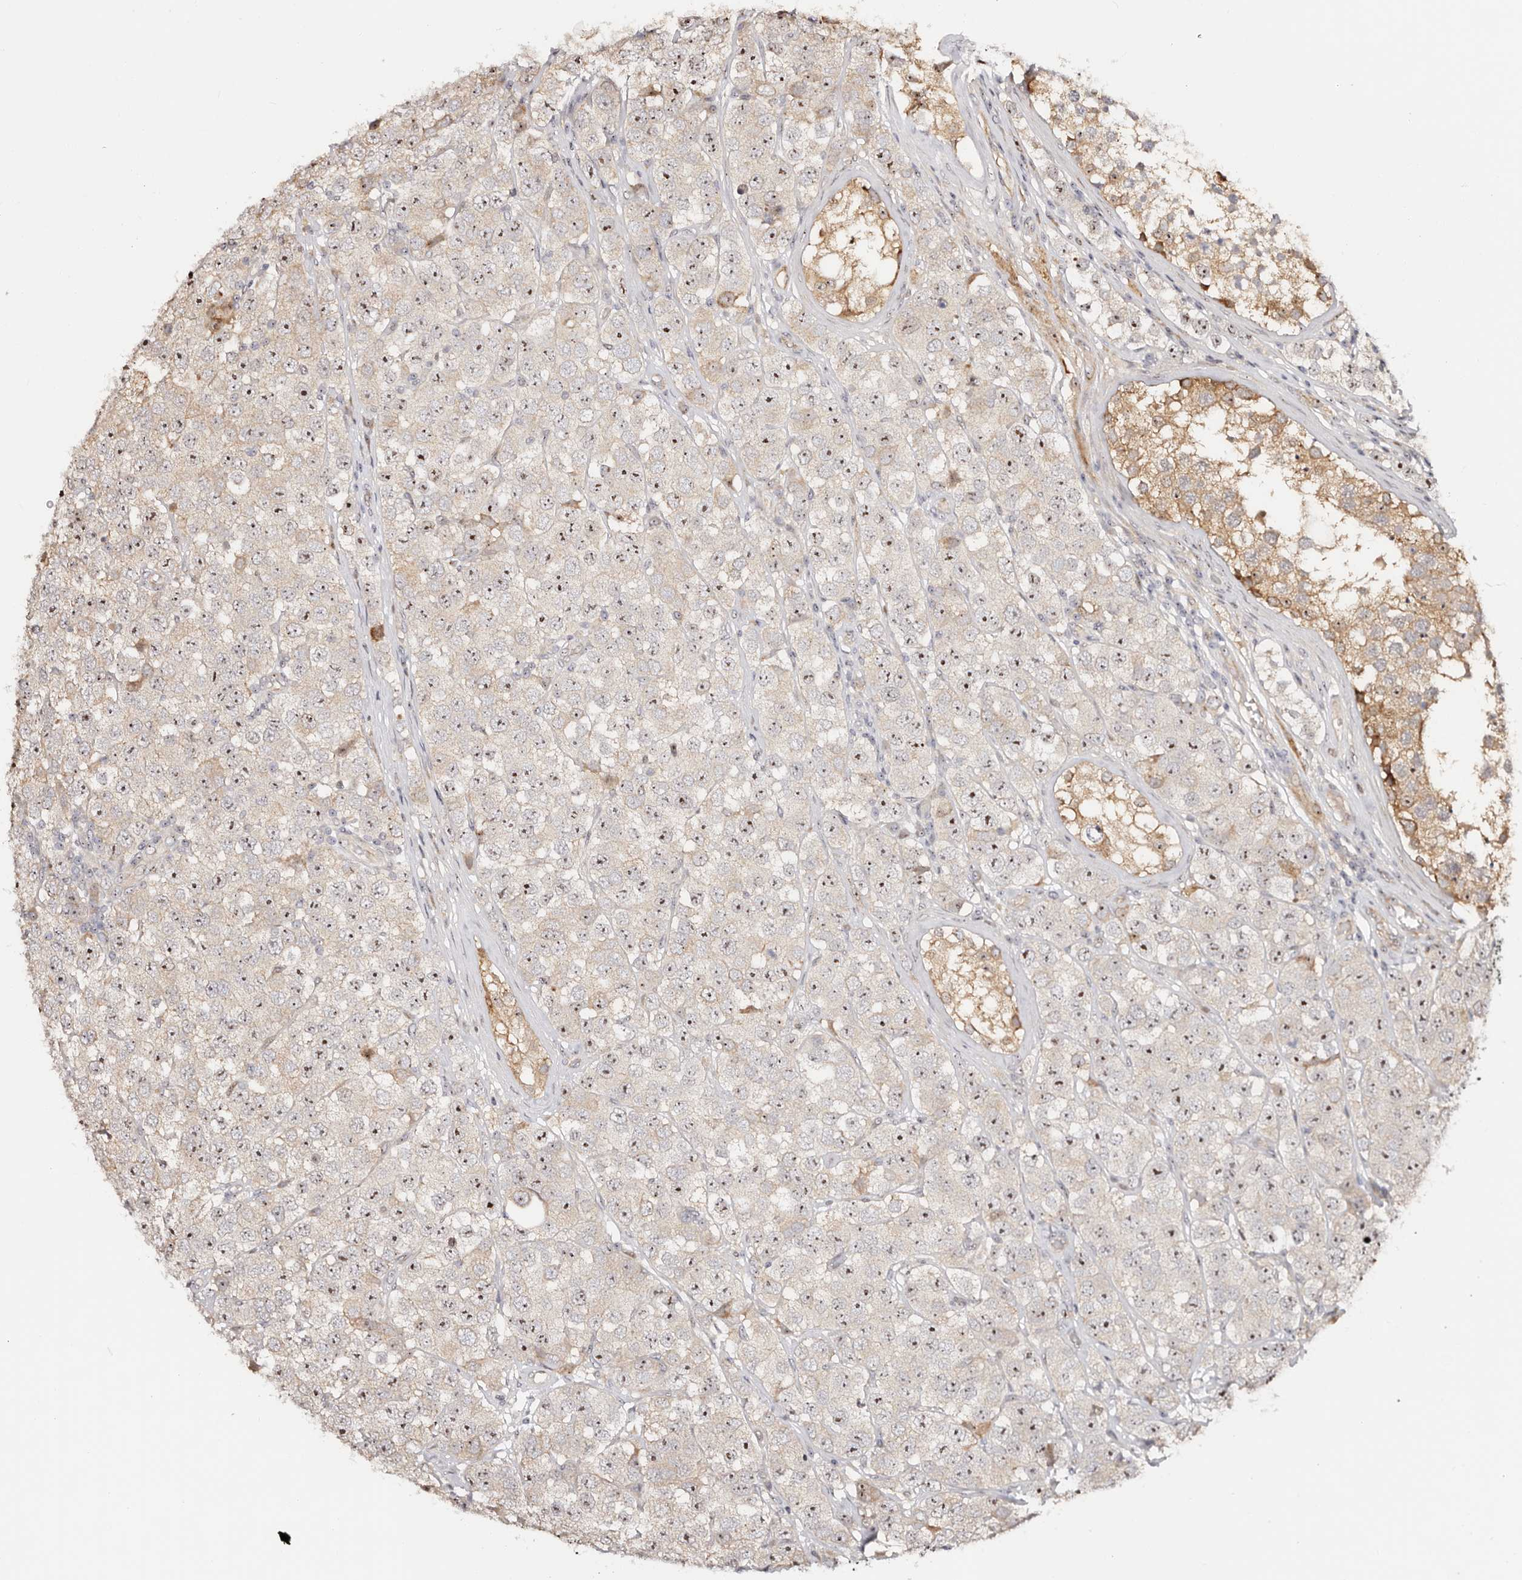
{"staining": {"intensity": "moderate", "quantity": "25%-75%", "location": "nuclear"}, "tissue": "testis cancer", "cell_type": "Tumor cells", "image_type": "cancer", "snomed": [{"axis": "morphology", "description": "Seminoma, NOS"}, {"axis": "topography", "description": "Testis"}], "caption": "DAB (3,3'-diaminobenzidine) immunohistochemical staining of testis cancer shows moderate nuclear protein expression in approximately 25%-75% of tumor cells. (DAB = brown stain, brightfield microscopy at high magnification).", "gene": "ODF2L", "patient": {"sex": "male", "age": 28}}